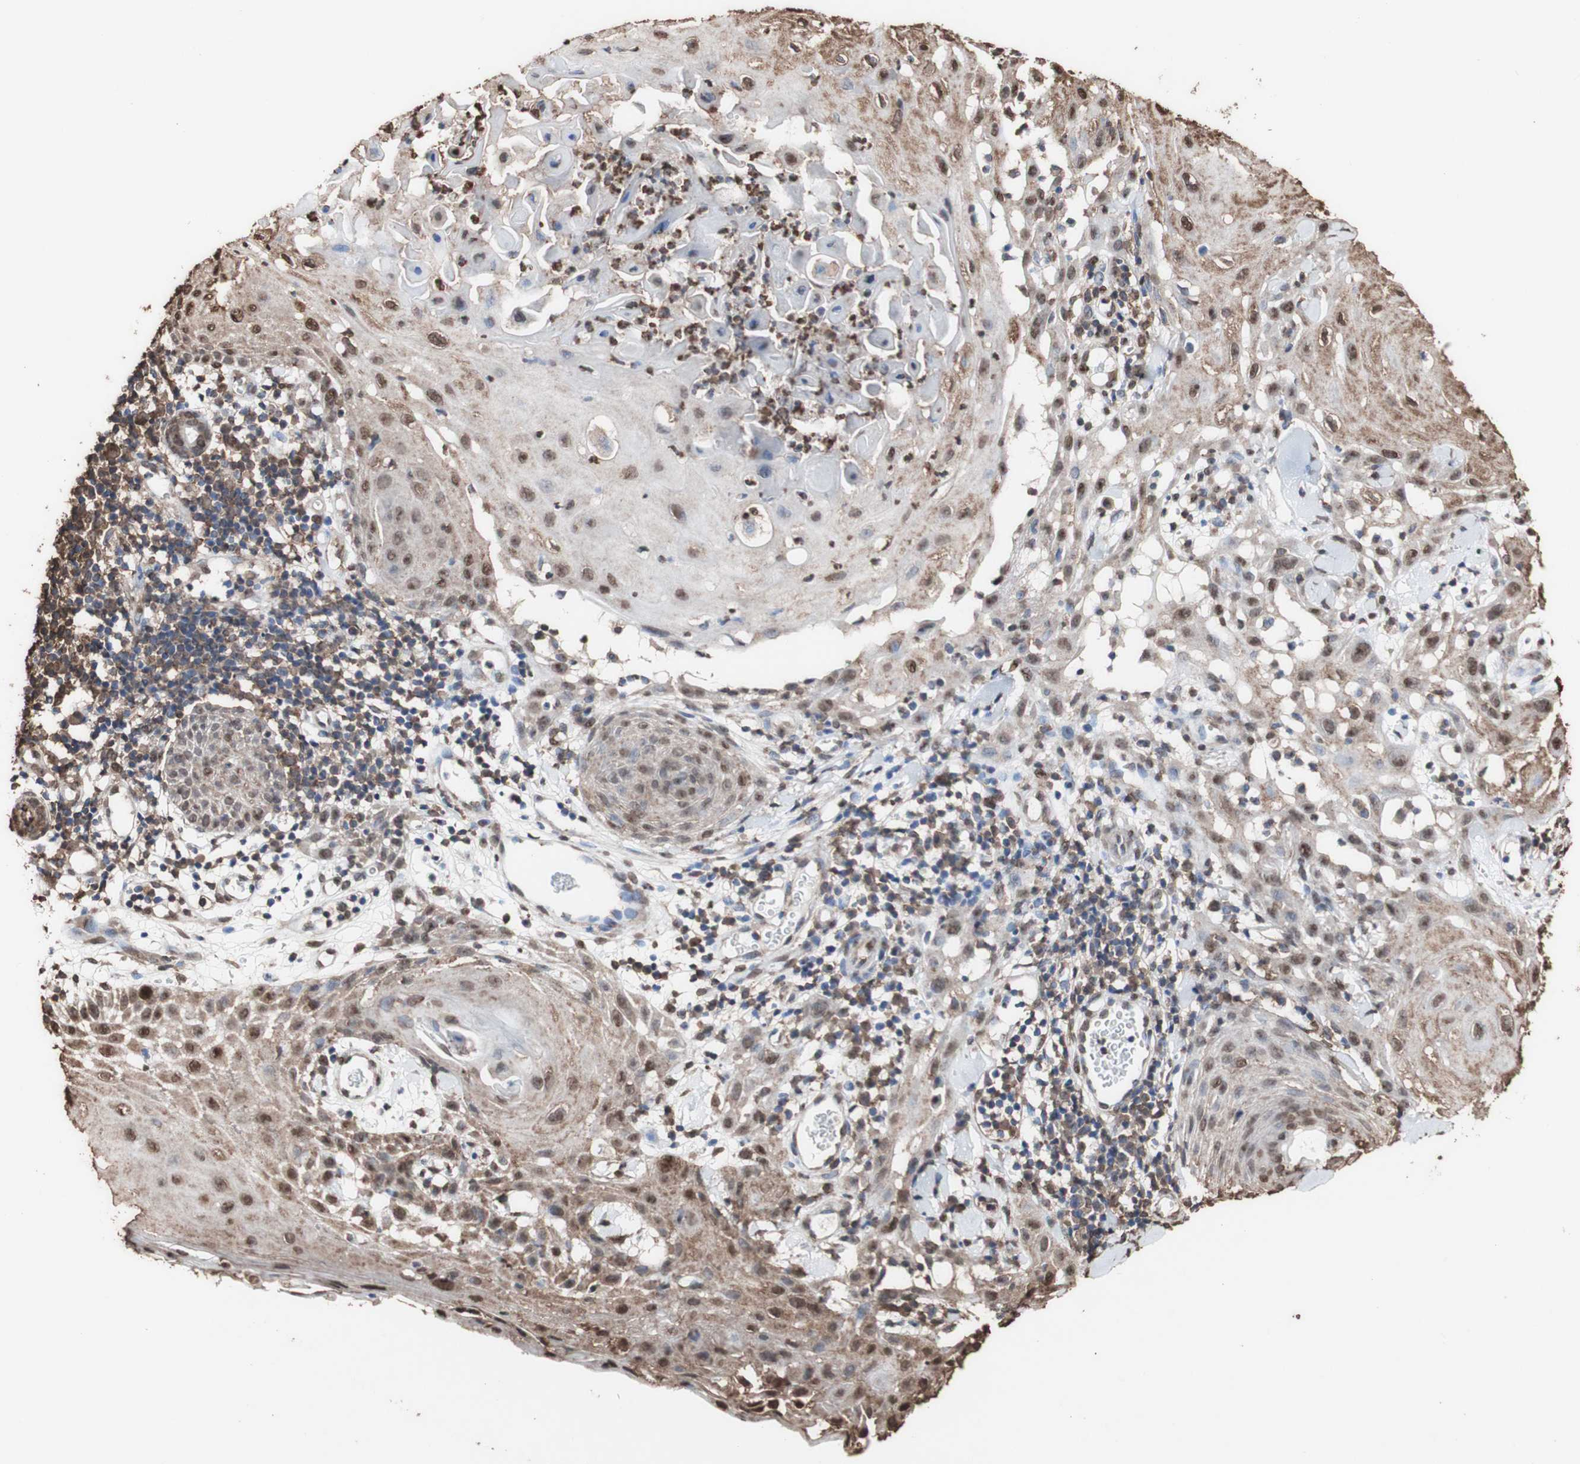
{"staining": {"intensity": "strong", "quantity": ">75%", "location": "cytoplasmic/membranous,nuclear"}, "tissue": "skin cancer", "cell_type": "Tumor cells", "image_type": "cancer", "snomed": [{"axis": "morphology", "description": "Squamous cell carcinoma, NOS"}, {"axis": "topography", "description": "Skin"}], "caption": "A photomicrograph of skin cancer stained for a protein reveals strong cytoplasmic/membranous and nuclear brown staining in tumor cells.", "gene": "PIDD1", "patient": {"sex": "male", "age": 24}}